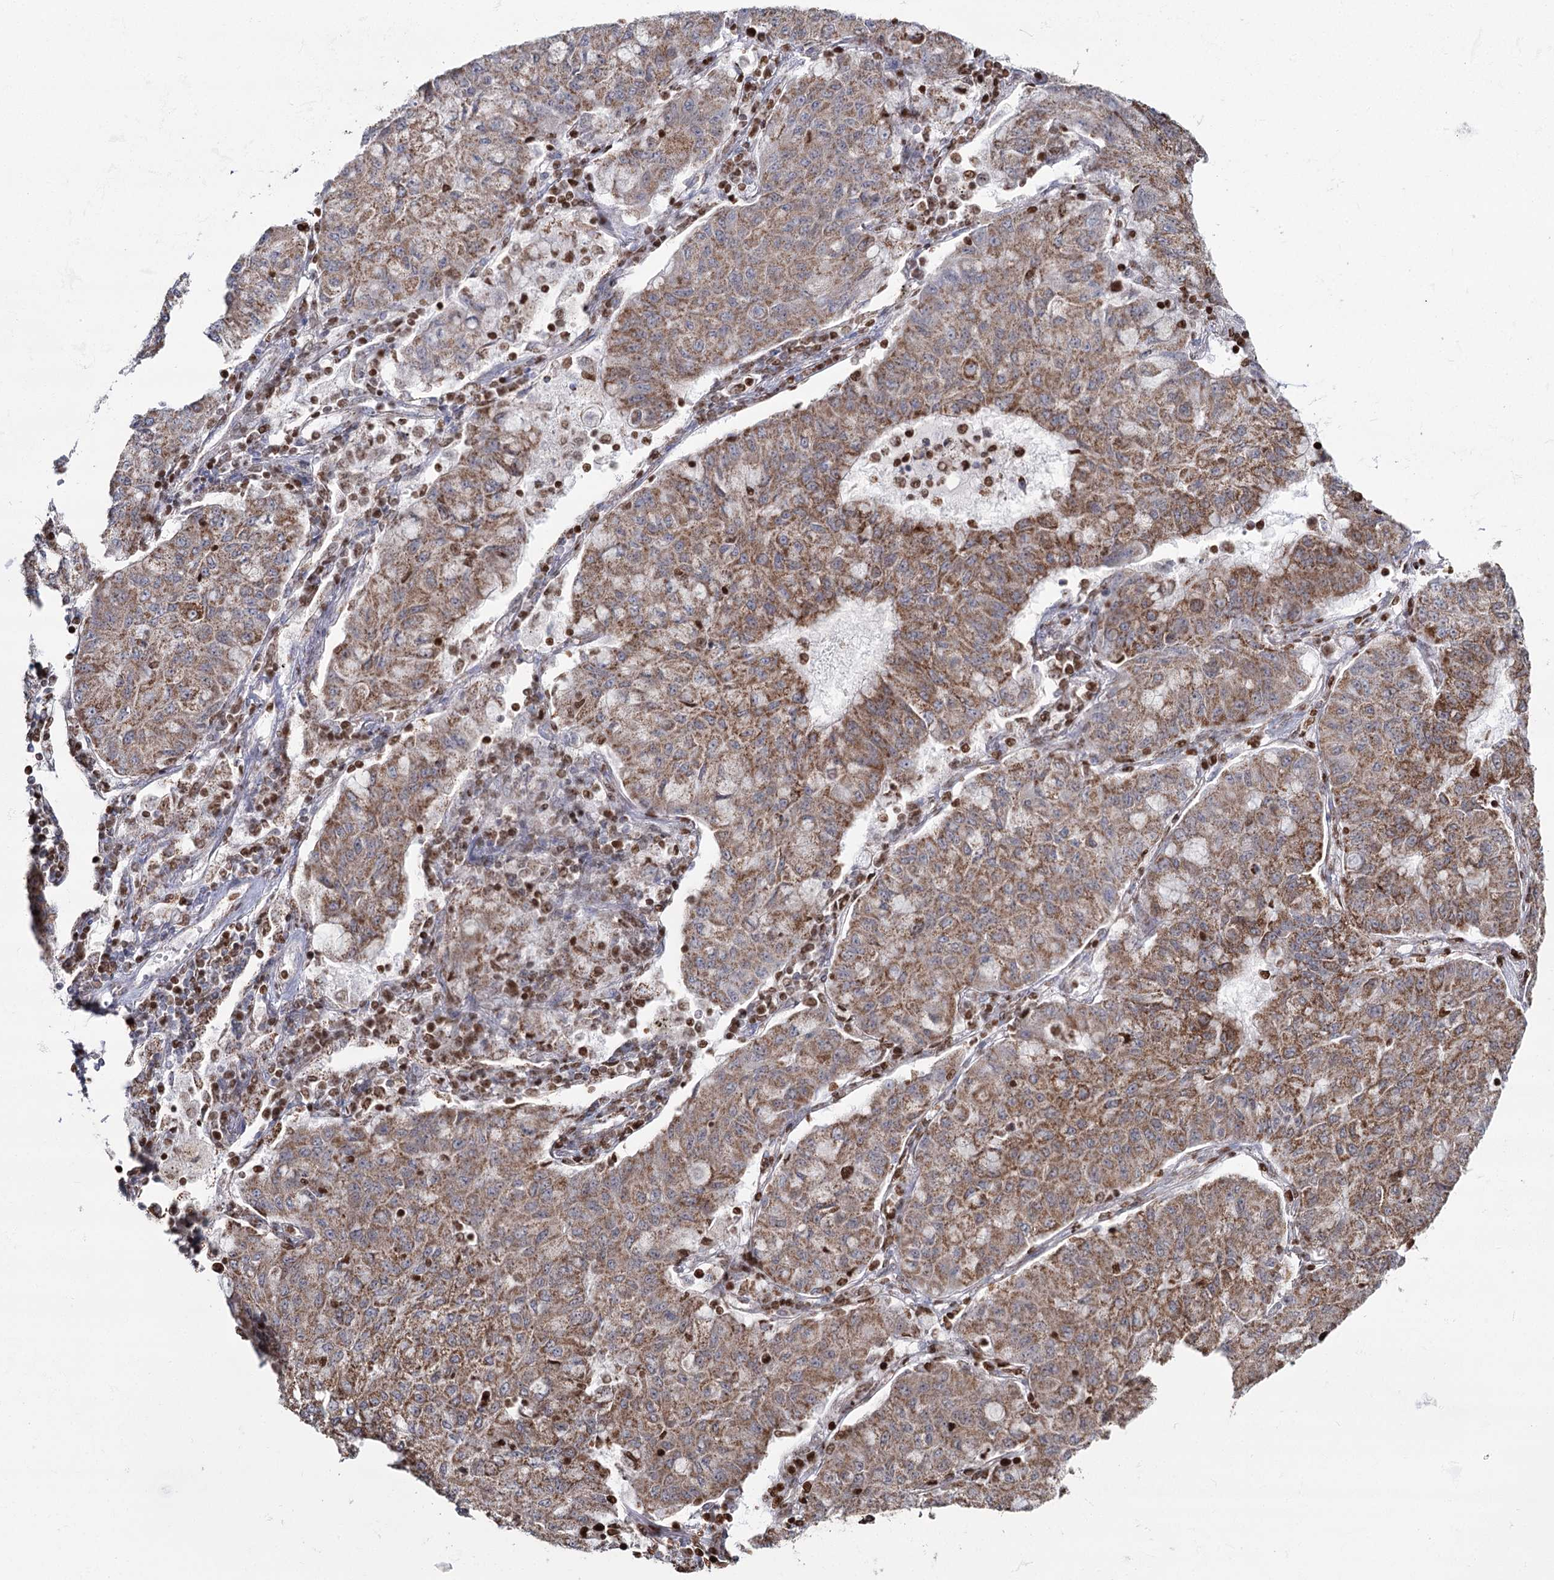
{"staining": {"intensity": "moderate", "quantity": ">75%", "location": "cytoplasmic/membranous"}, "tissue": "lung cancer", "cell_type": "Tumor cells", "image_type": "cancer", "snomed": [{"axis": "morphology", "description": "Squamous cell carcinoma, NOS"}, {"axis": "topography", "description": "Lung"}], "caption": "Lung squamous cell carcinoma stained with DAB (3,3'-diaminobenzidine) immunohistochemistry exhibits medium levels of moderate cytoplasmic/membranous staining in about >75% of tumor cells.", "gene": "PDHX", "patient": {"sex": "male", "age": 74}}